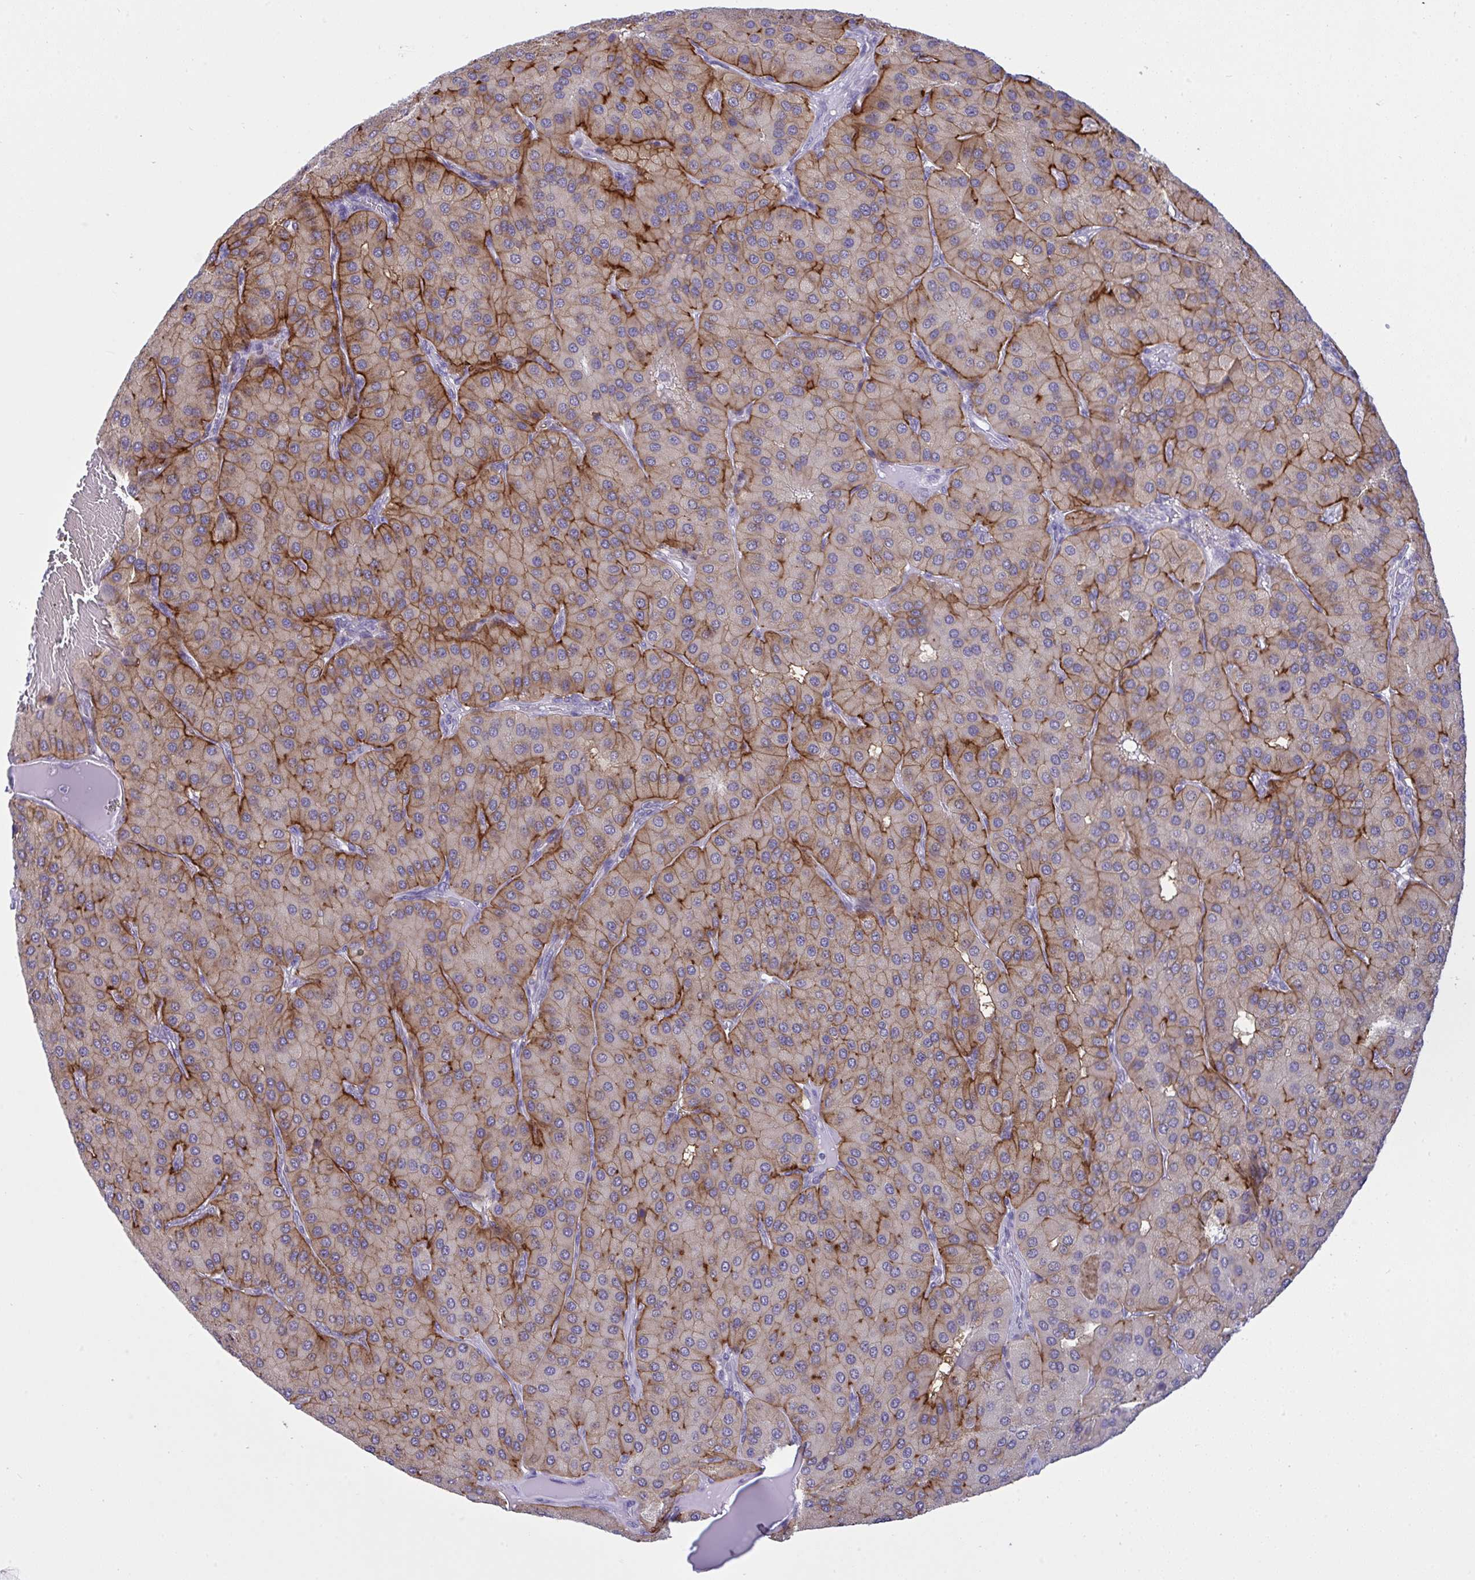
{"staining": {"intensity": "moderate", "quantity": ">75%", "location": "cytoplasmic/membranous"}, "tissue": "parathyroid gland", "cell_type": "Glandular cells", "image_type": "normal", "snomed": [{"axis": "morphology", "description": "Normal tissue, NOS"}, {"axis": "morphology", "description": "Adenoma, NOS"}, {"axis": "topography", "description": "Parathyroid gland"}], "caption": "This is a photomicrograph of immunohistochemistry staining of normal parathyroid gland, which shows moderate positivity in the cytoplasmic/membranous of glandular cells.", "gene": "TMEM41A", "patient": {"sex": "female", "age": 86}}